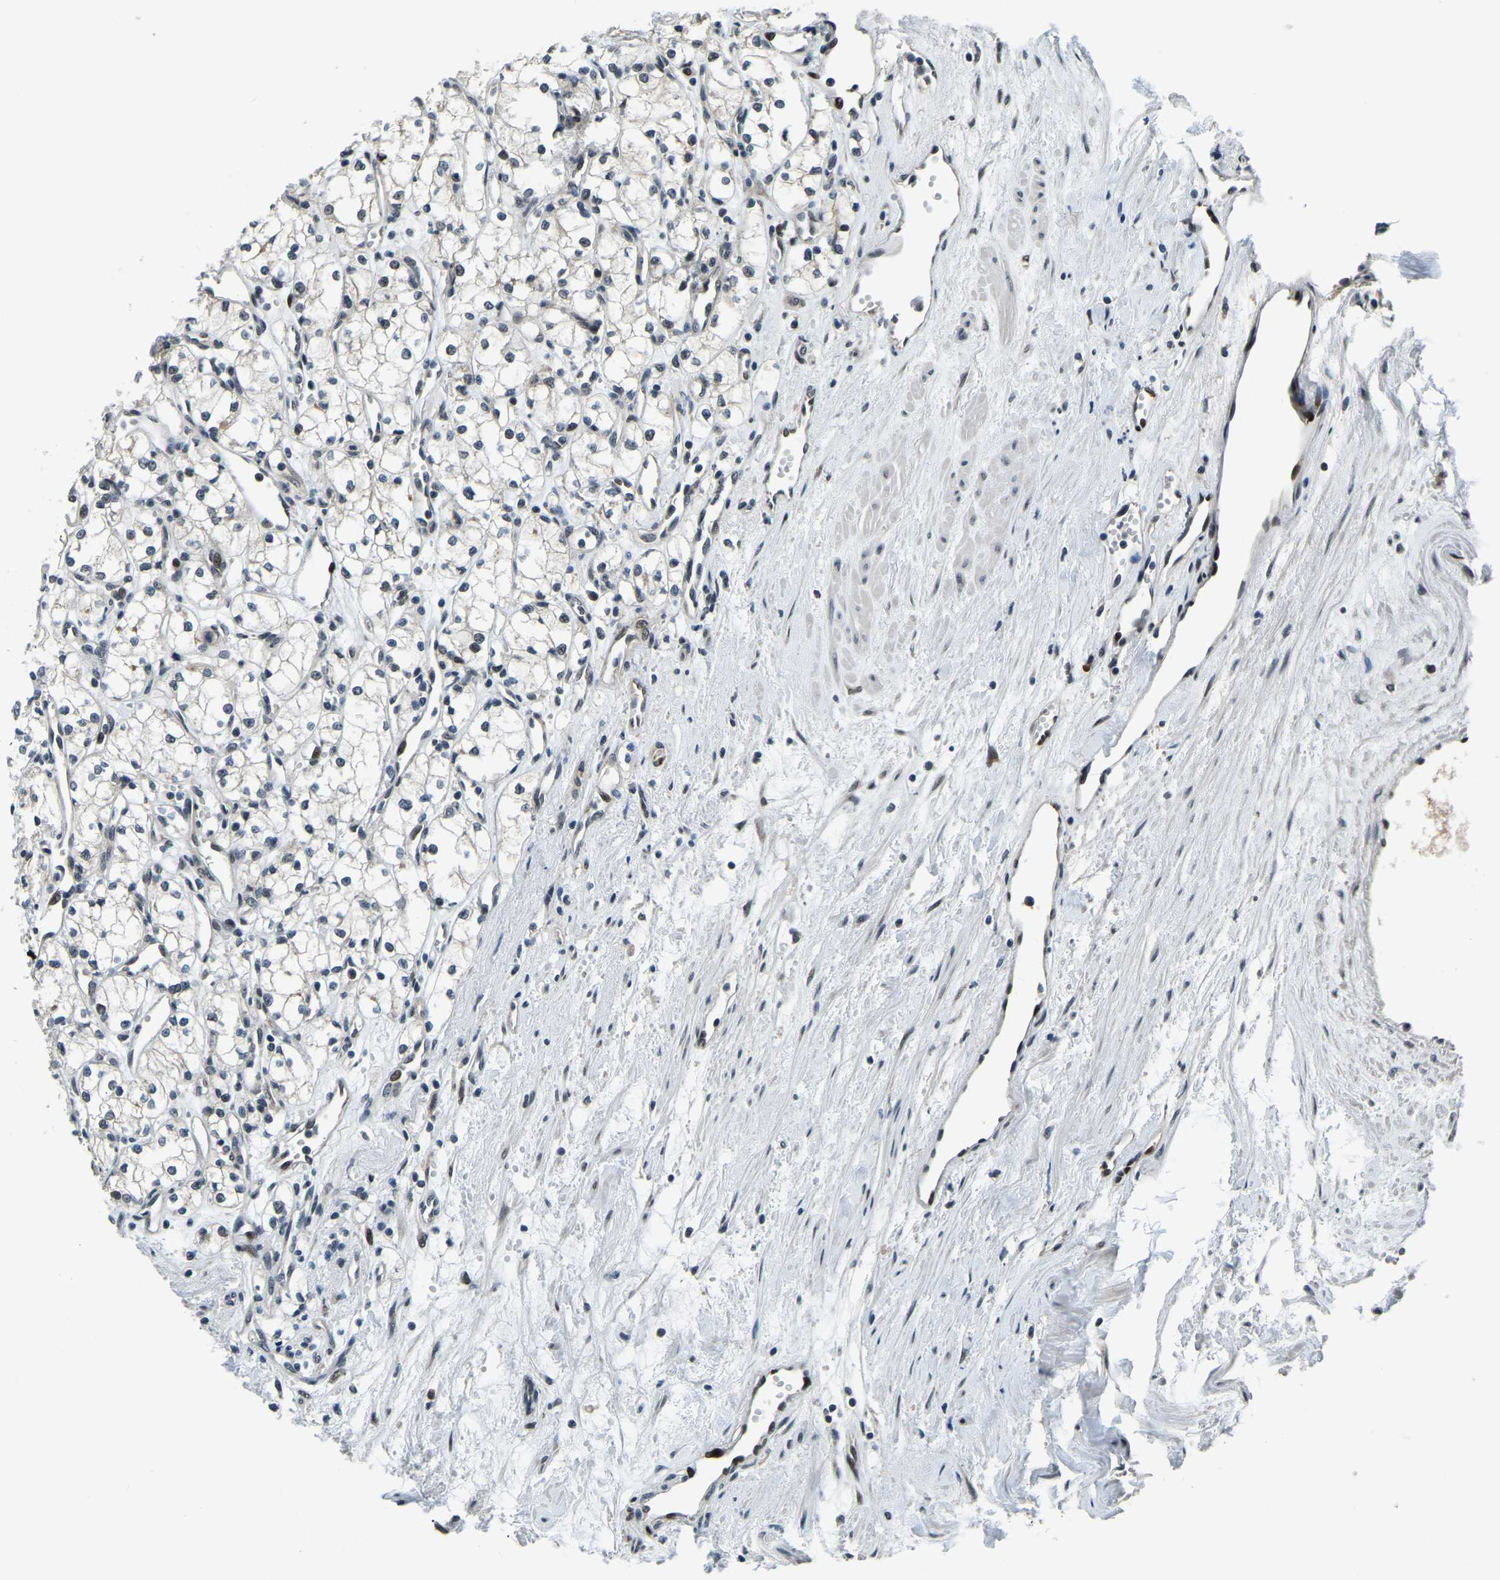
{"staining": {"intensity": "moderate", "quantity": "<25%", "location": "nuclear"}, "tissue": "renal cancer", "cell_type": "Tumor cells", "image_type": "cancer", "snomed": [{"axis": "morphology", "description": "Adenocarcinoma, NOS"}, {"axis": "topography", "description": "Kidney"}], "caption": "Human renal adenocarcinoma stained with a protein marker displays moderate staining in tumor cells.", "gene": "ING2", "patient": {"sex": "male", "age": 59}}